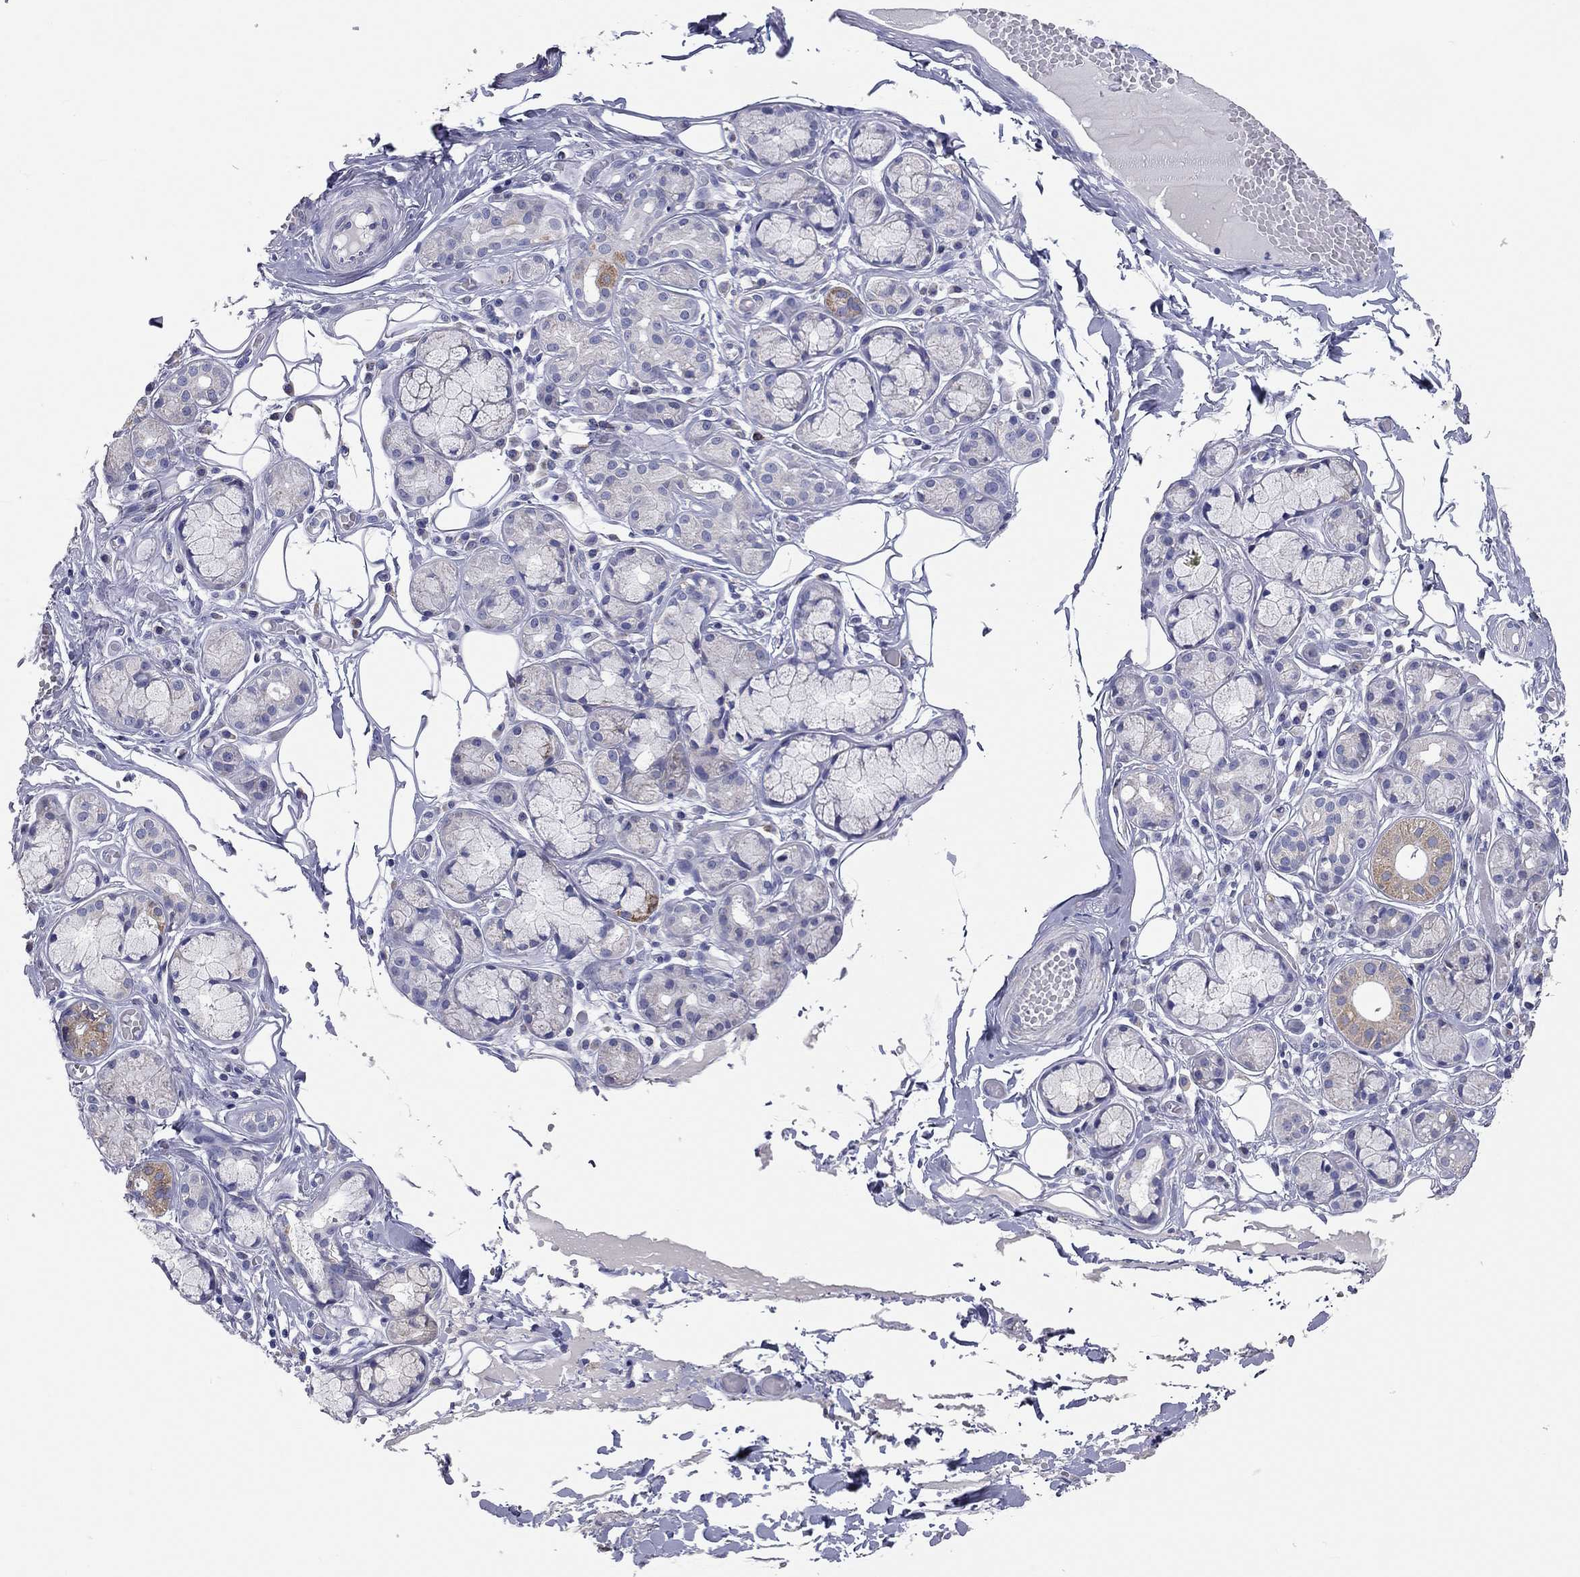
{"staining": {"intensity": "moderate", "quantity": "<25%", "location": "cytoplasmic/membranous"}, "tissue": "salivary gland", "cell_type": "Glandular cells", "image_type": "normal", "snomed": [{"axis": "morphology", "description": "Normal tissue, NOS"}, {"axis": "topography", "description": "Salivary gland"}, {"axis": "topography", "description": "Peripheral nerve tissue"}], "caption": "Immunohistochemical staining of unremarkable salivary gland reveals <25% levels of moderate cytoplasmic/membranous protein positivity in approximately <25% of glandular cells. (DAB = brown stain, brightfield microscopy at high magnification).", "gene": "RCAN1", "patient": {"sex": "male", "age": 71}}